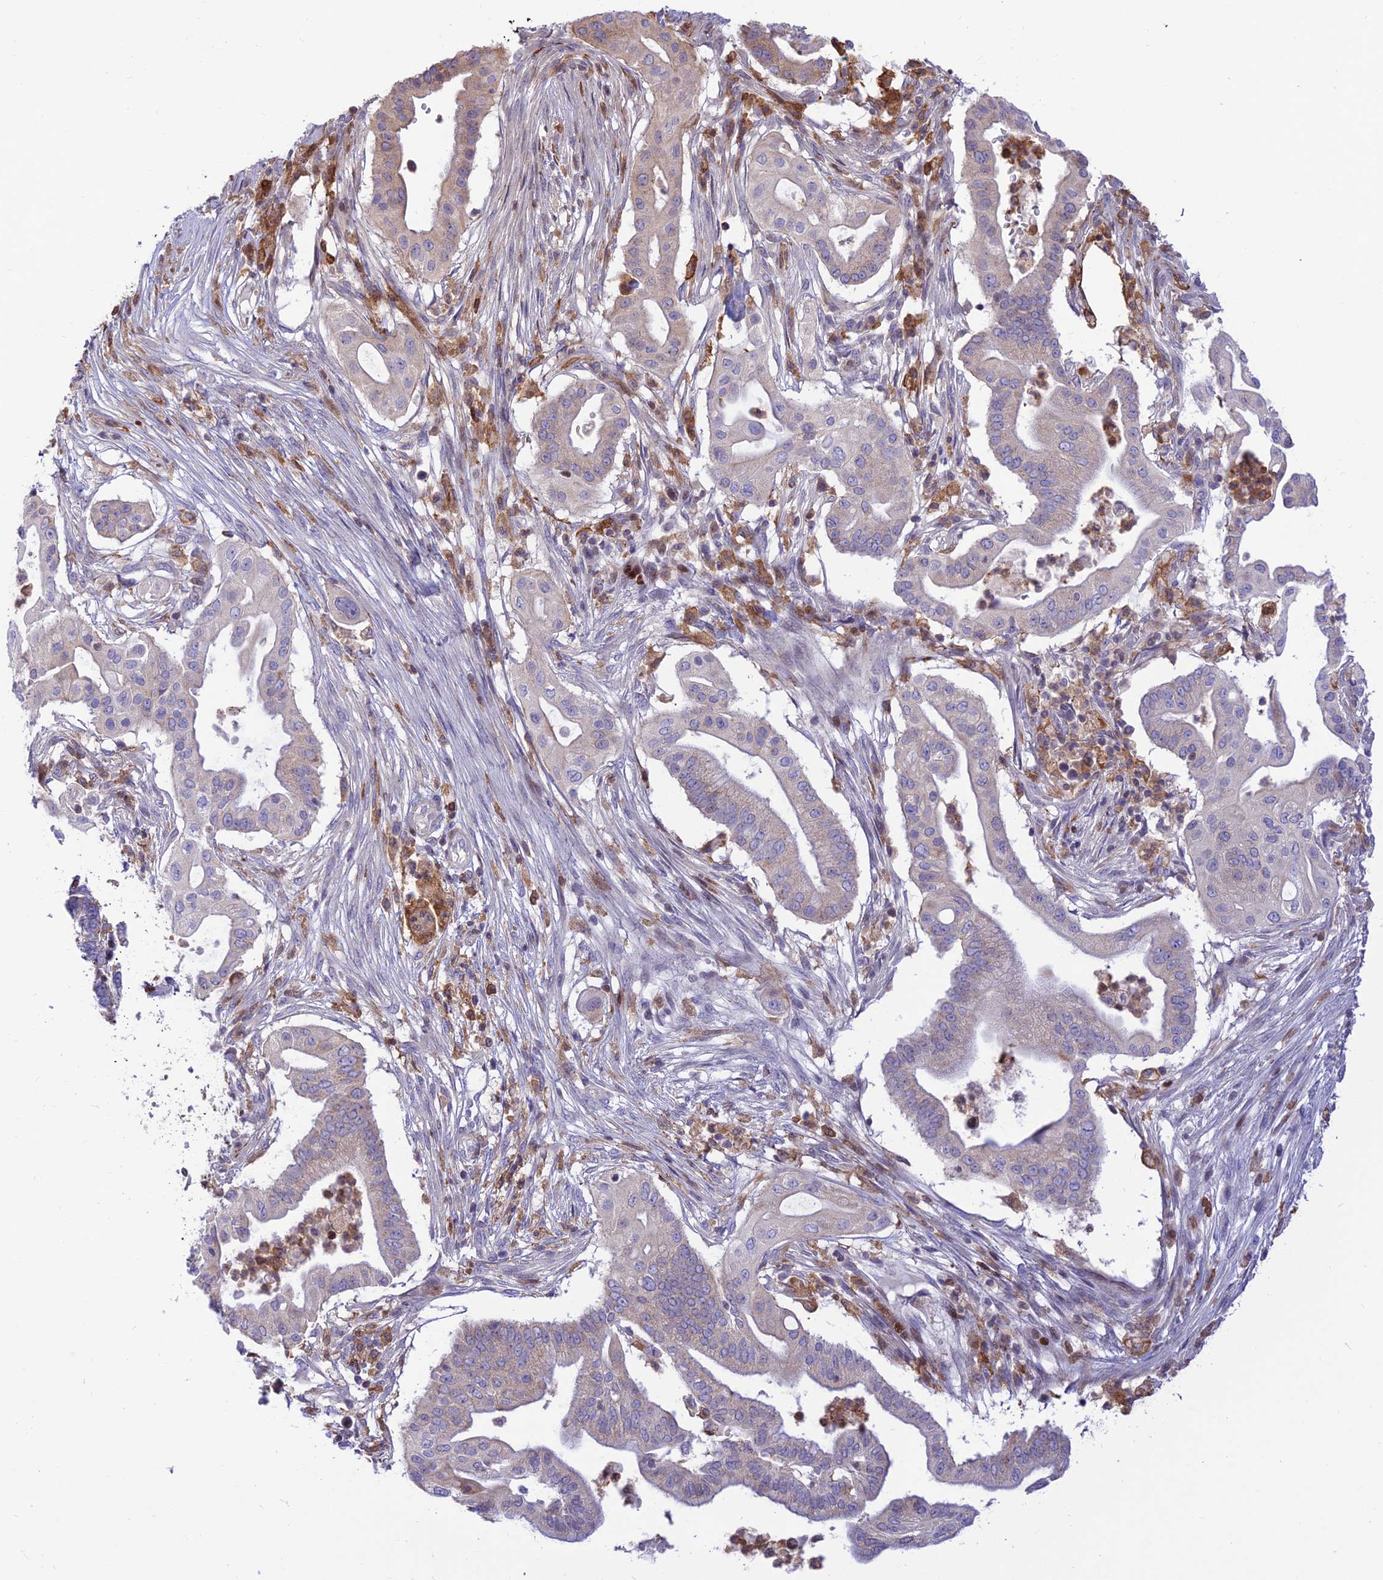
{"staining": {"intensity": "weak", "quantity": "<25%", "location": "cytoplasmic/membranous"}, "tissue": "pancreatic cancer", "cell_type": "Tumor cells", "image_type": "cancer", "snomed": [{"axis": "morphology", "description": "Adenocarcinoma, NOS"}, {"axis": "topography", "description": "Pancreas"}], "caption": "Immunohistochemistry of human pancreatic cancer reveals no staining in tumor cells.", "gene": "FAM186B", "patient": {"sex": "male", "age": 68}}